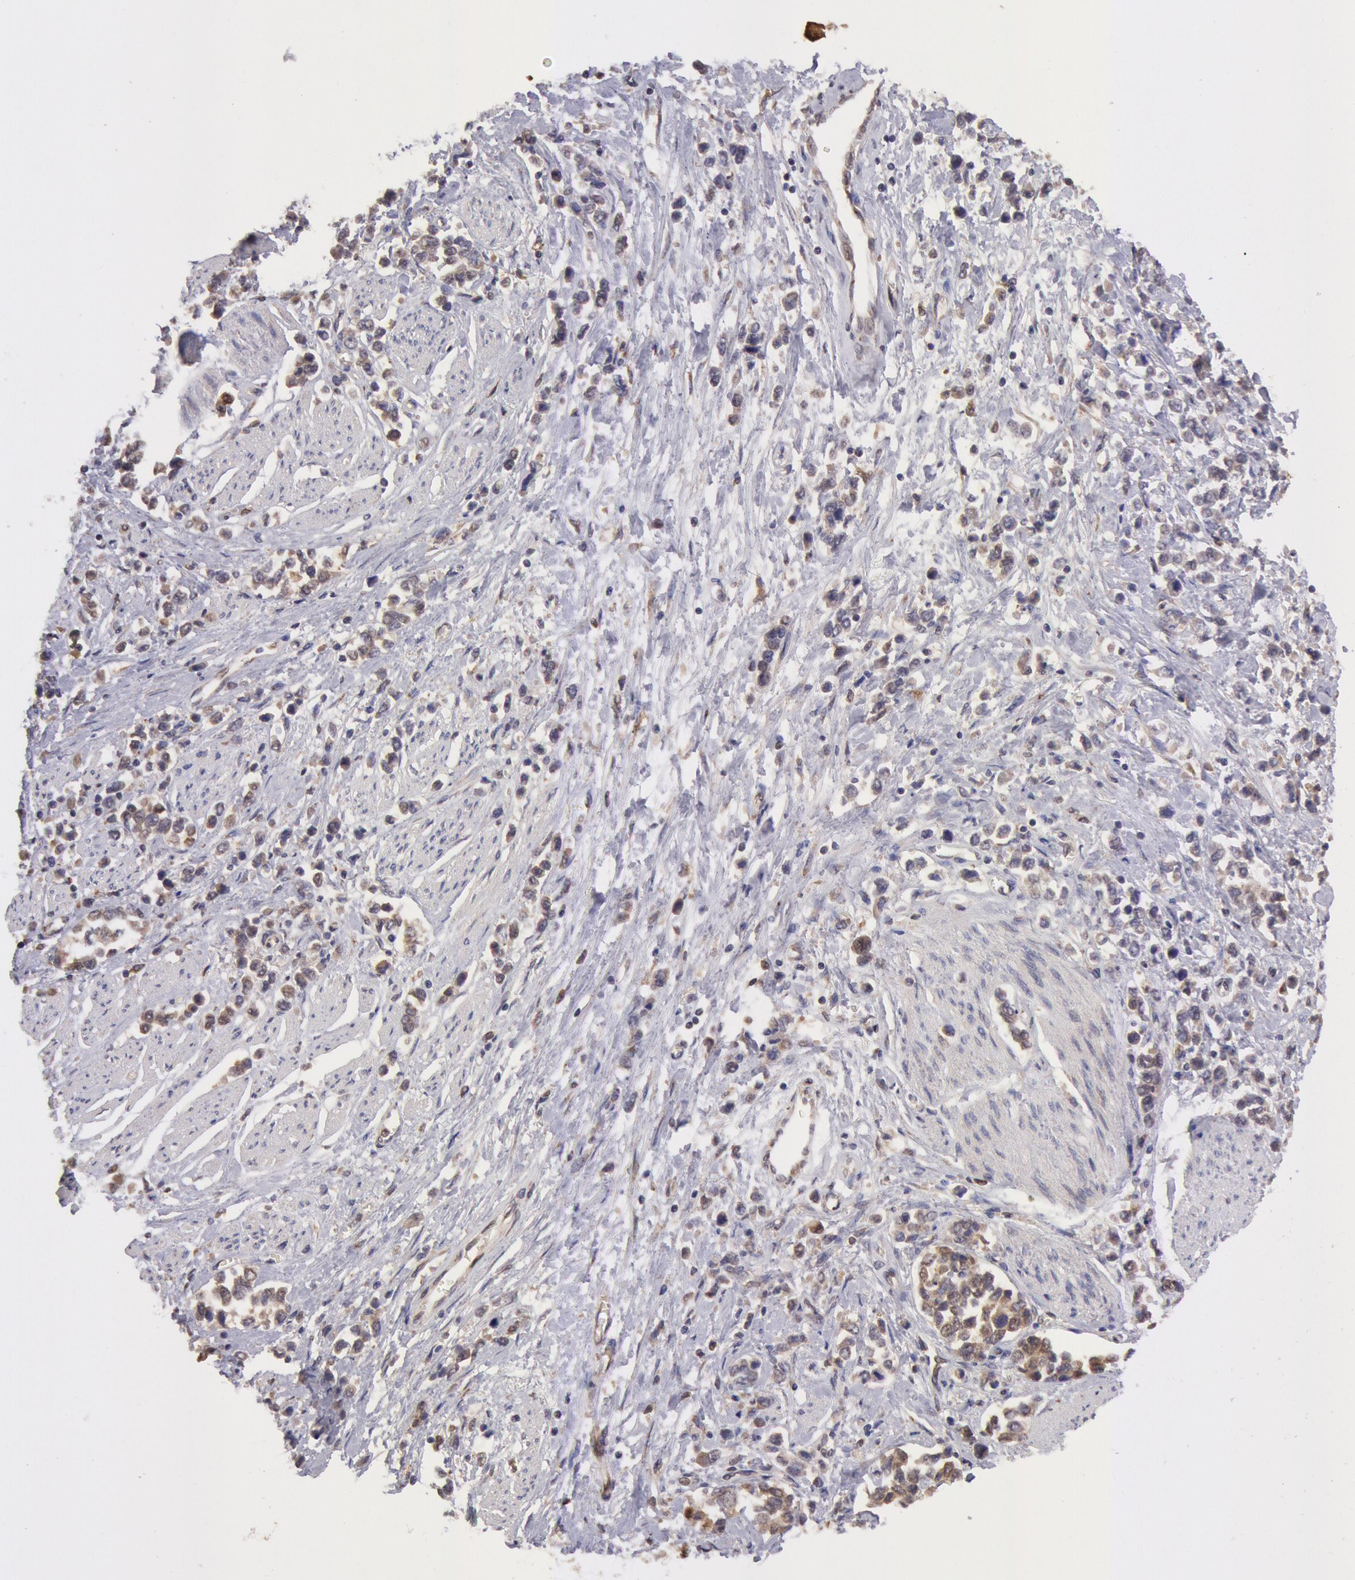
{"staining": {"intensity": "weak", "quantity": ">75%", "location": "cytoplasmic/membranous,nuclear"}, "tissue": "stomach cancer", "cell_type": "Tumor cells", "image_type": "cancer", "snomed": [{"axis": "morphology", "description": "Adenocarcinoma, NOS"}, {"axis": "topography", "description": "Stomach, upper"}], "caption": "Weak cytoplasmic/membranous and nuclear positivity for a protein is identified in approximately >75% of tumor cells of stomach adenocarcinoma using immunohistochemistry.", "gene": "COMT", "patient": {"sex": "male", "age": 76}}